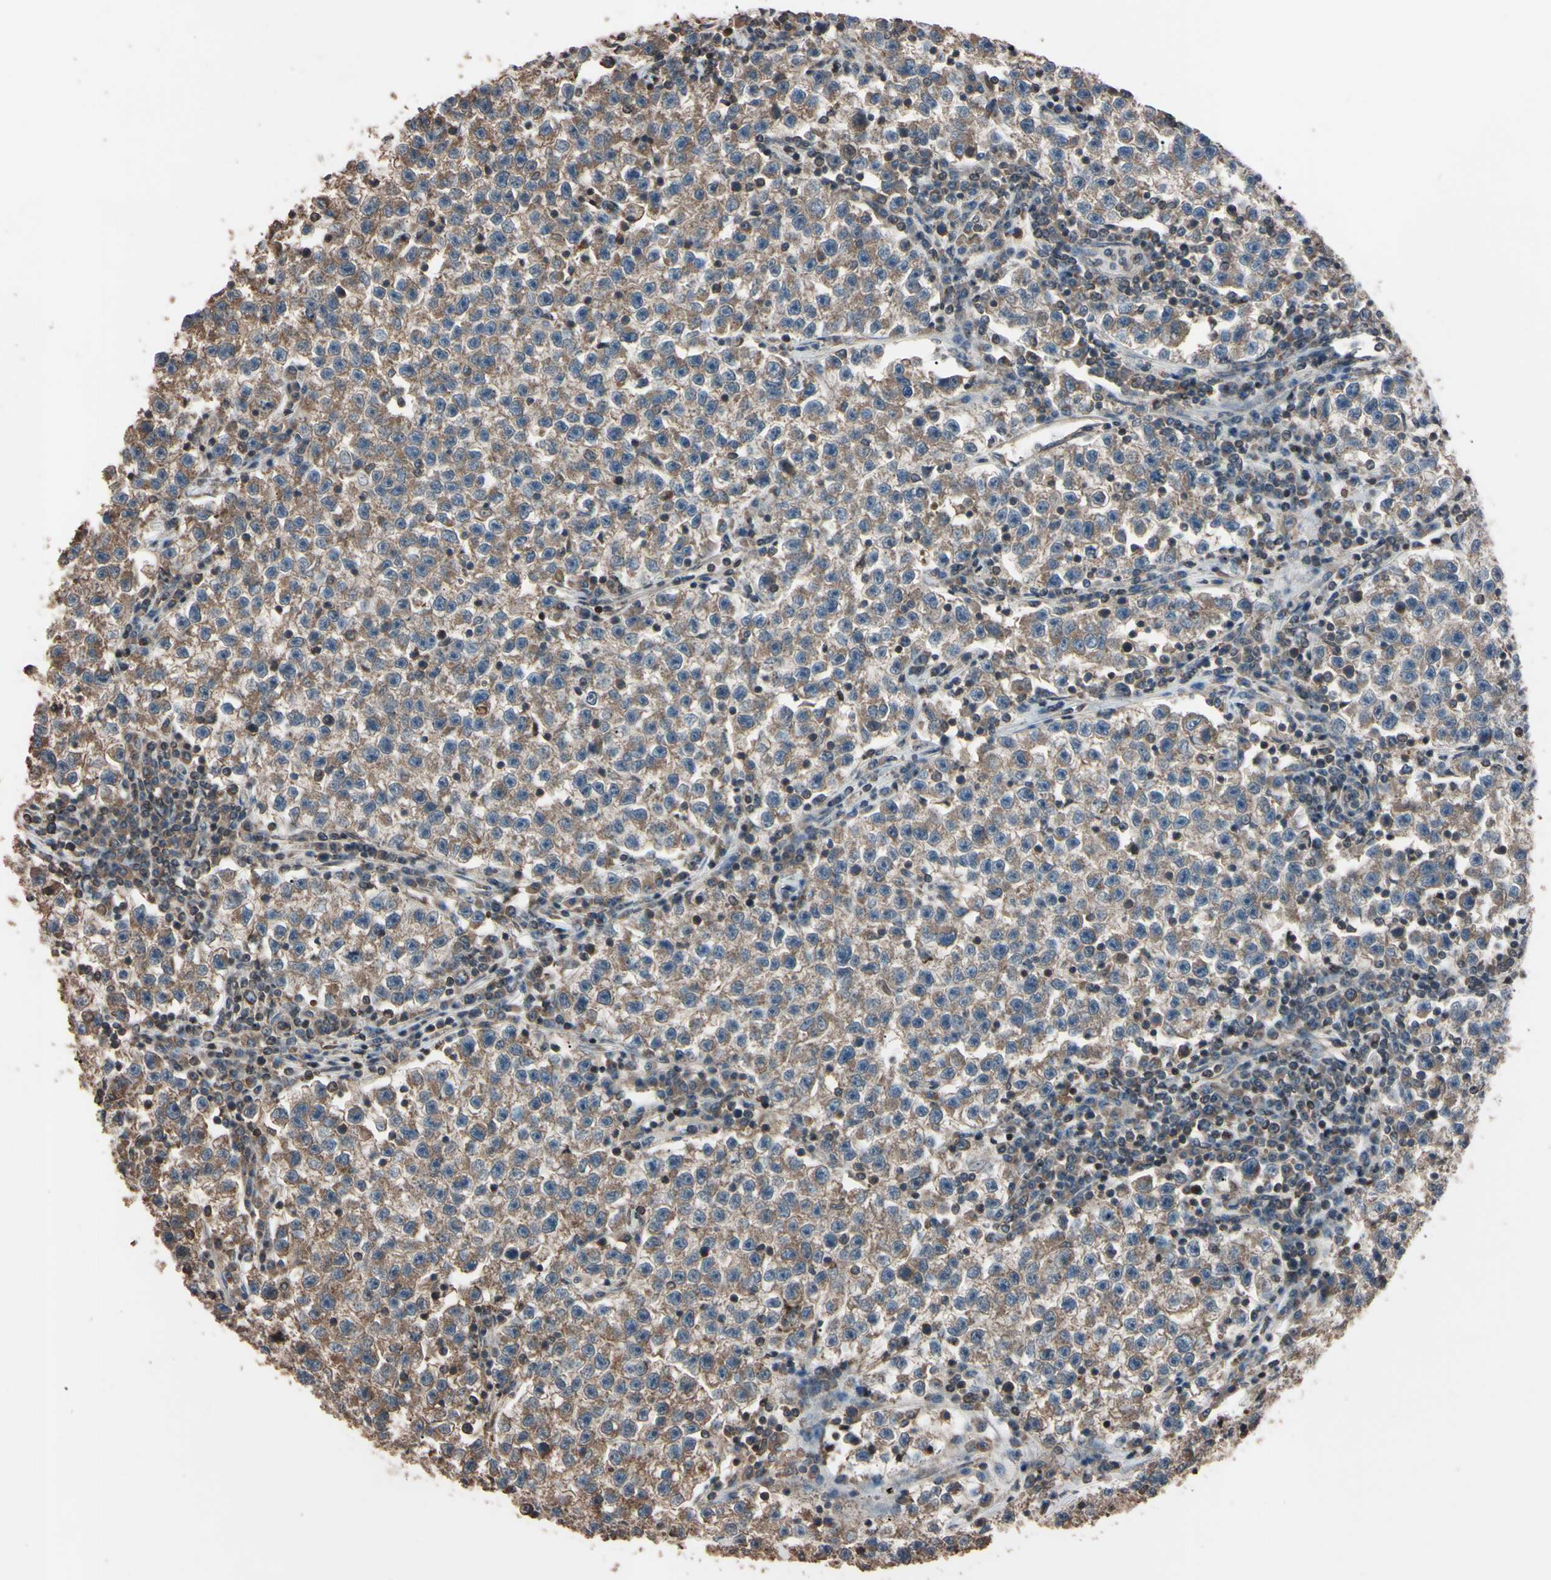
{"staining": {"intensity": "moderate", "quantity": "25%-75%", "location": "cytoplasmic/membranous"}, "tissue": "testis cancer", "cell_type": "Tumor cells", "image_type": "cancer", "snomed": [{"axis": "morphology", "description": "Seminoma, NOS"}, {"axis": "topography", "description": "Testis"}], "caption": "Immunohistochemical staining of seminoma (testis) shows medium levels of moderate cytoplasmic/membranous expression in about 25%-75% of tumor cells.", "gene": "TNFRSF1A", "patient": {"sex": "male", "age": 22}}